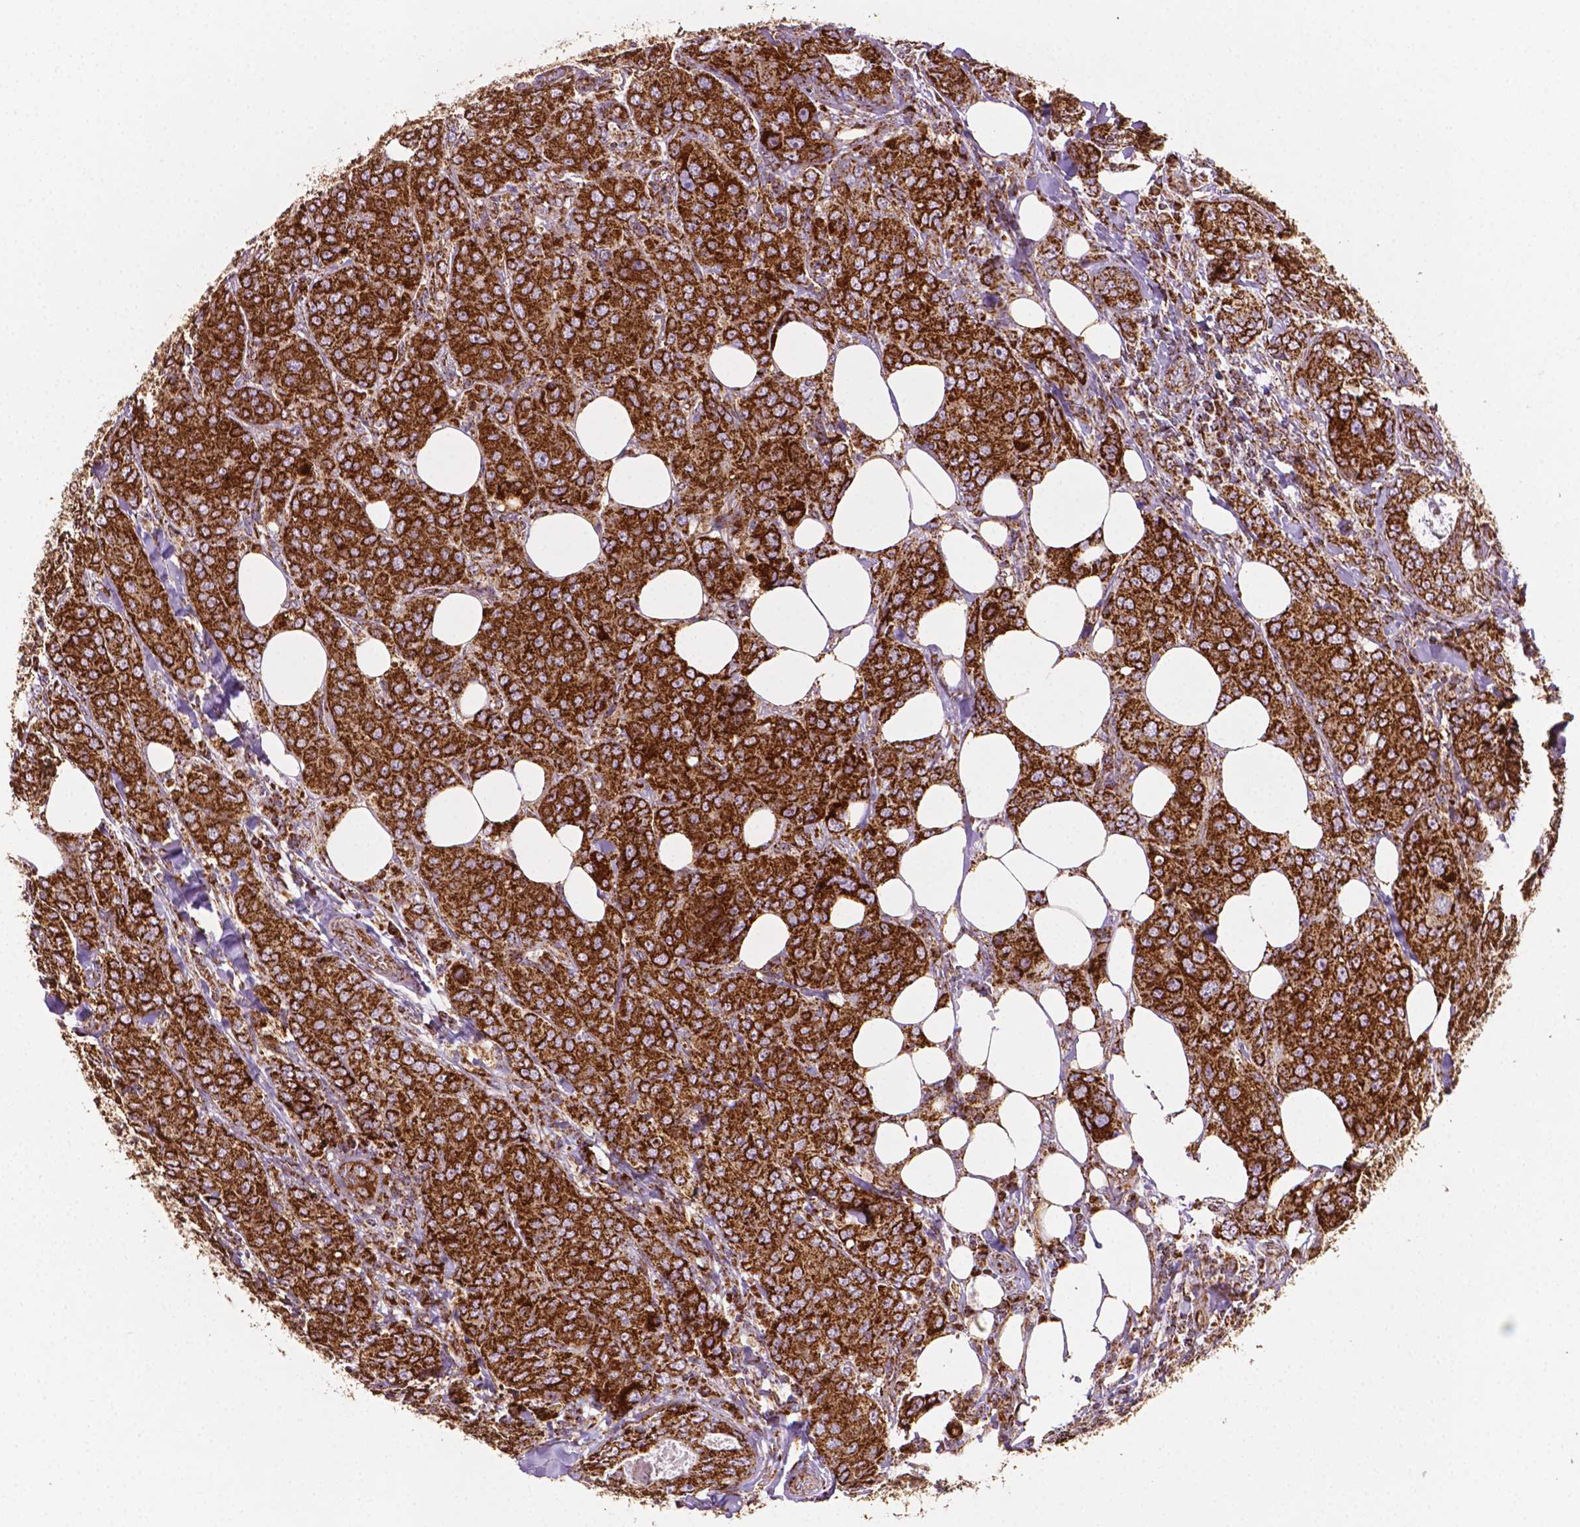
{"staining": {"intensity": "strong", "quantity": ">75%", "location": "cytoplasmic/membranous"}, "tissue": "breast cancer", "cell_type": "Tumor cells", "image_type": "cancer", "snomed": [{"axis": "morphology", "description": "Duct carcinoma"}, {"axis": "topography", "description": "Breast"}], "caption": "Approximately >75% of tumor cells in human breast cancer (intraductal carcinoma) display strong cytoplasmic/membranous protein staining as visualized by brown immunohistochemical staining.", "gene": "ILVBL", "patient": {"sex": "female", "age": 43}}